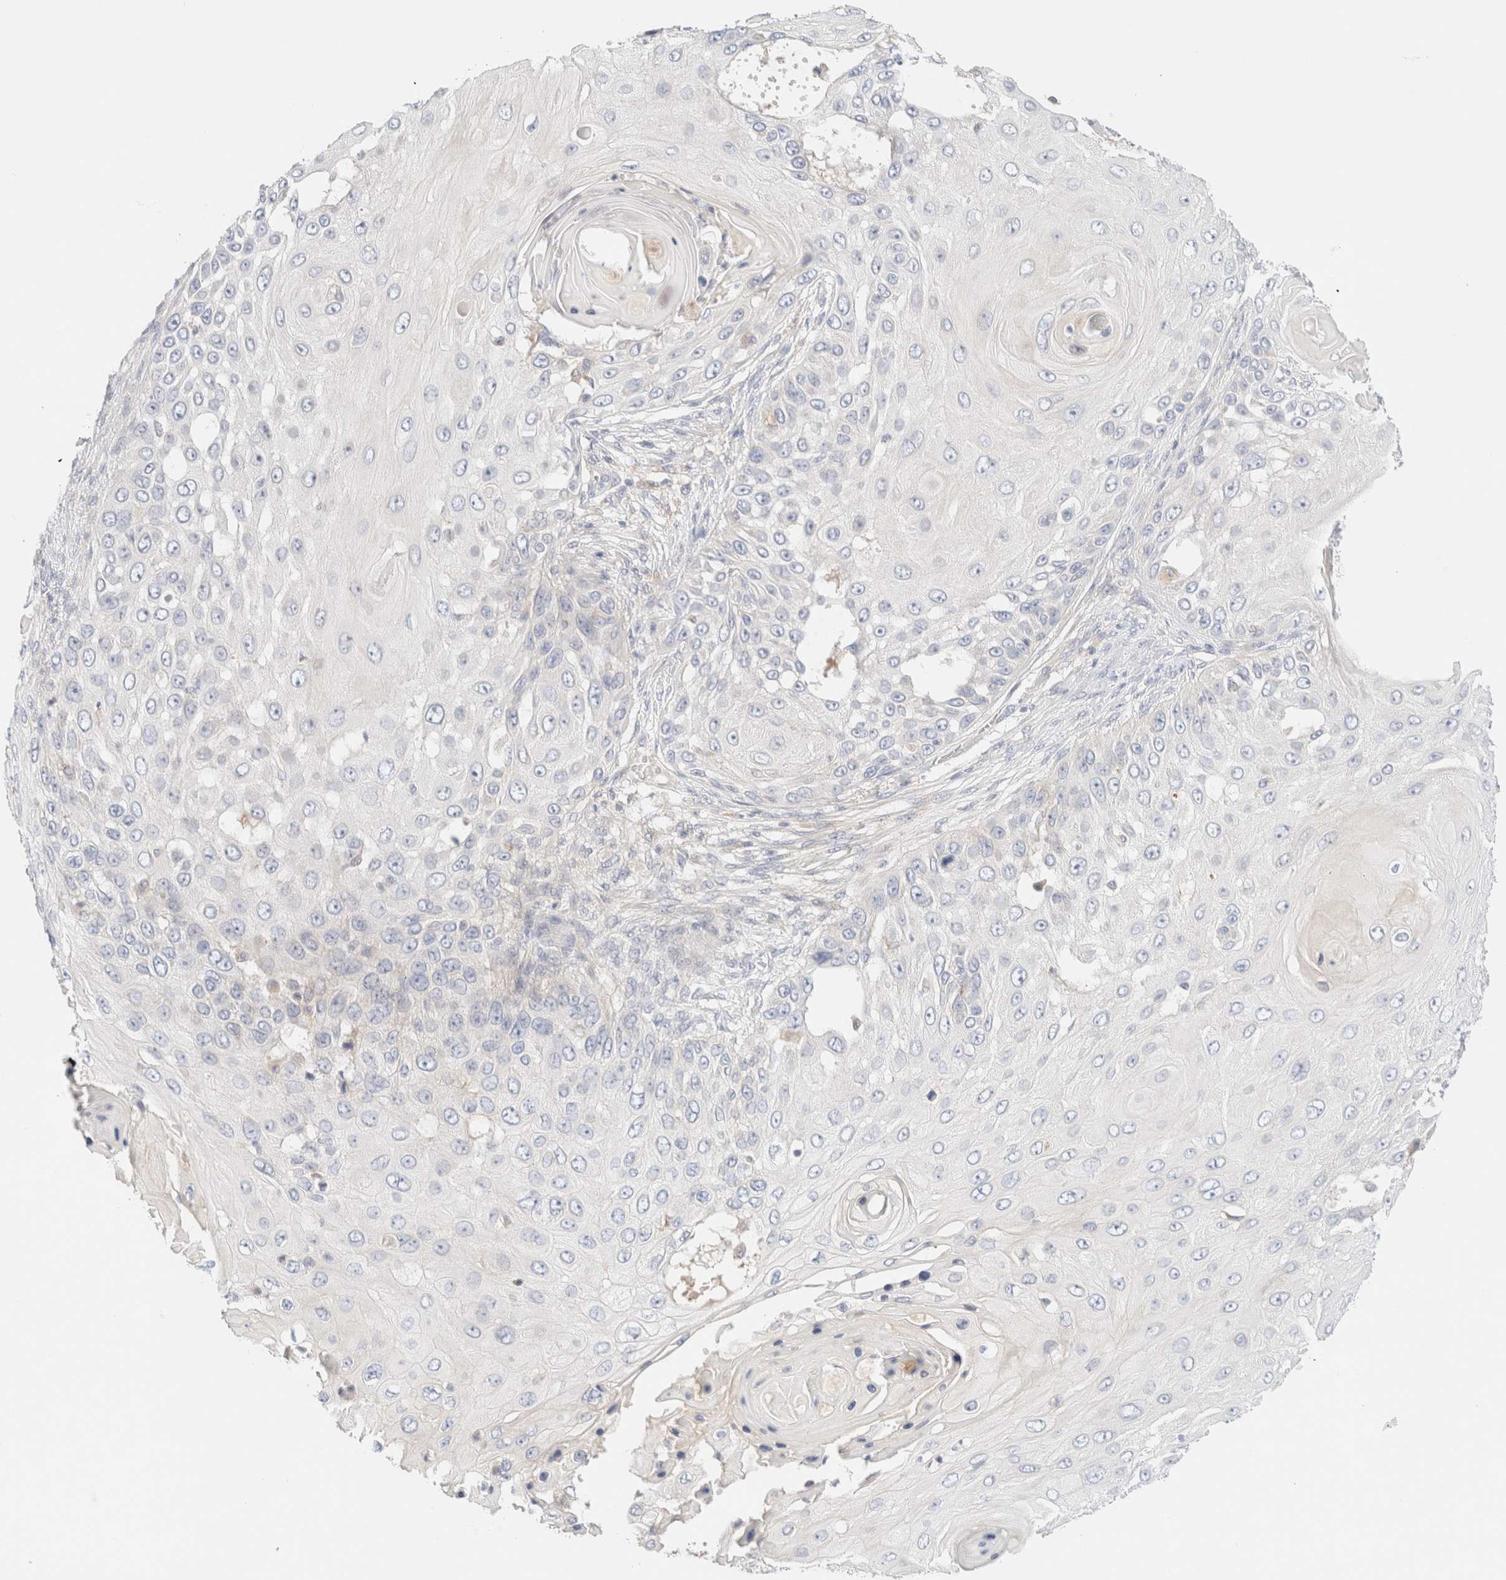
{"staining": {"intensity": "negative", "quantity": "none", "location": "none"}, "tissue": "skin cancer", "cell_type": "Tumor cells", "image_type": "cancer", "snomed": [{"axis": "morphology", "description": "Squamous cell carcinoma, NOS"}, {"axis": "topography", "description": "Skin"}], "caption": "DAB immunohistochemical staining of human squamous cell carcinoma (skin) demonstrates no significant expression in tumor cells.", "gene": "SARM1", "patient": {"sex": "female", "age": 44}}